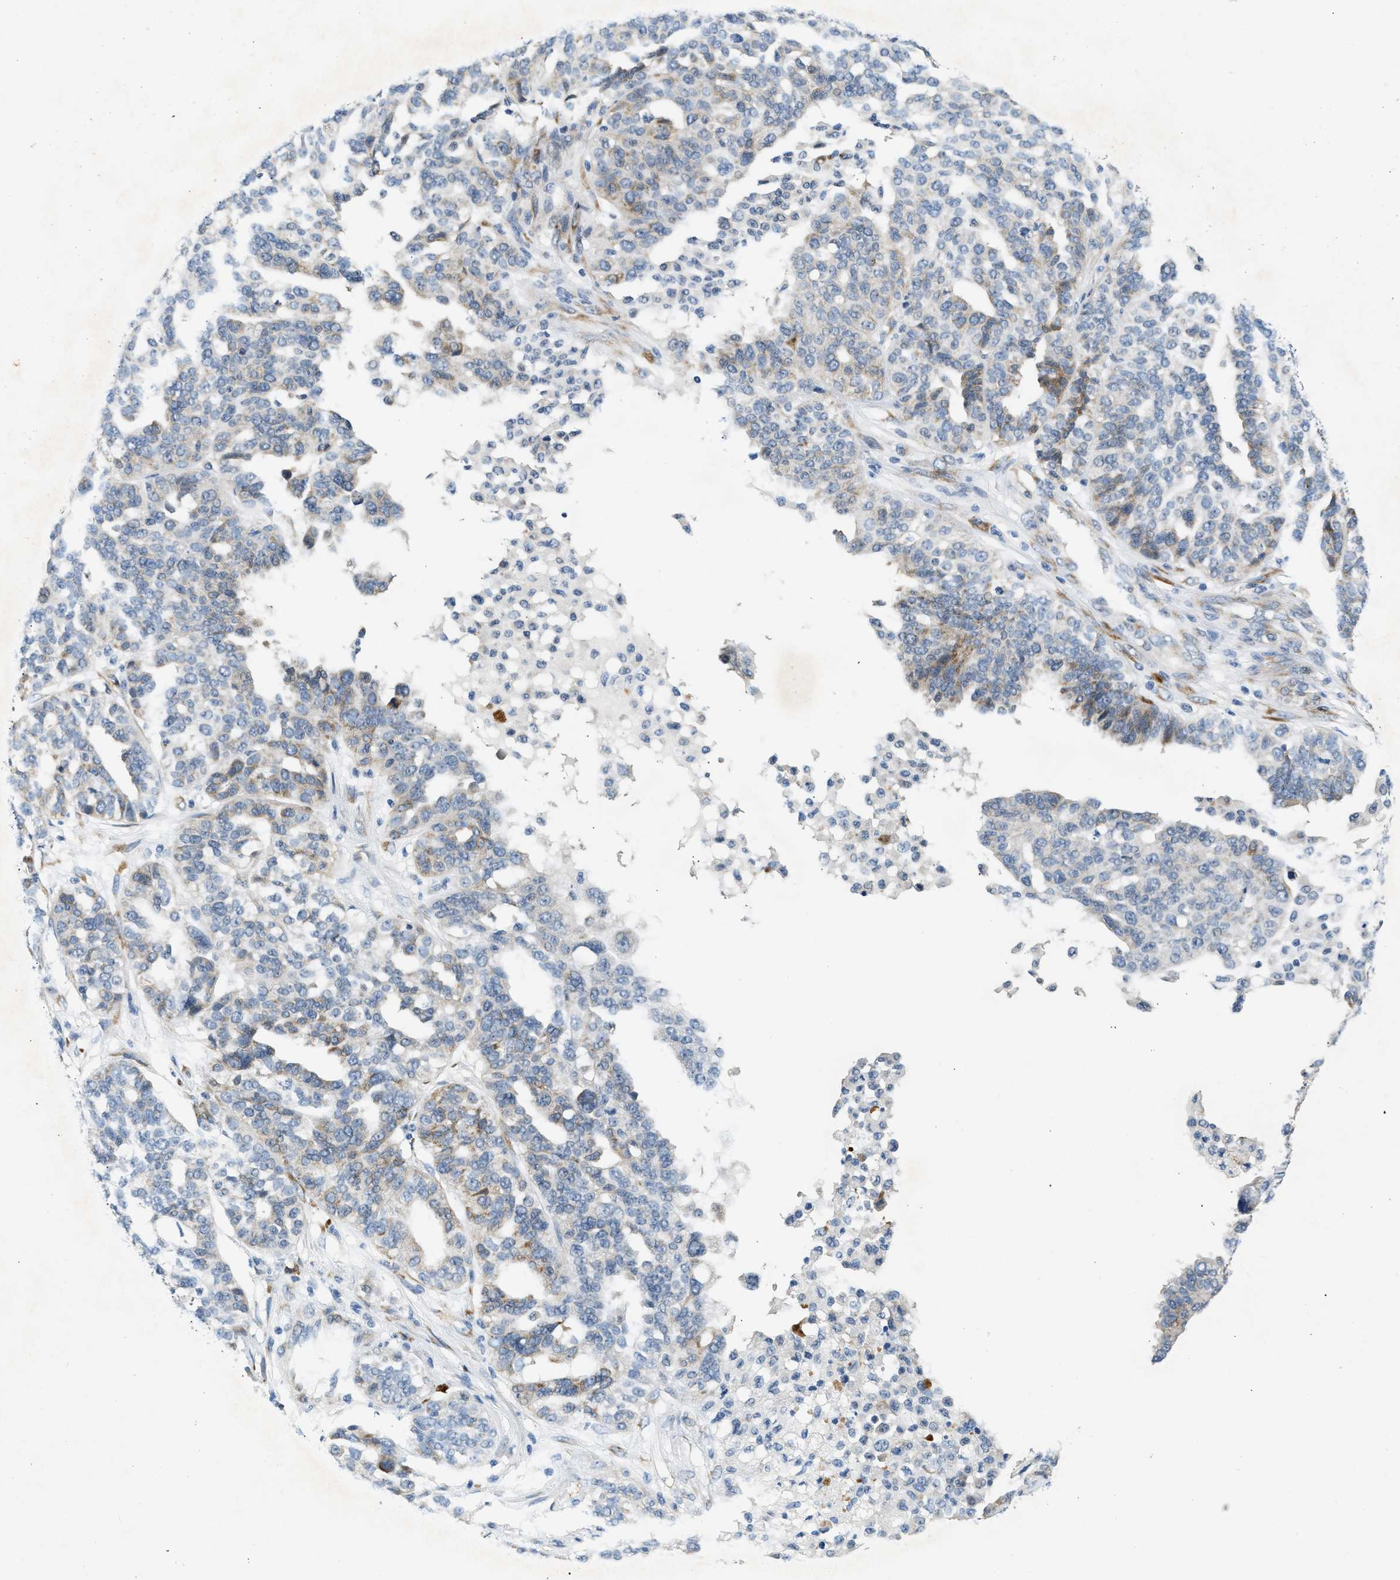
{"staining": {"intensity": "moderate", "quantity": "<25%", "location": "cytoplasmic/membranous"}, "tissue": "ovarian cancer", "cell_type": "Tumor cells", "image_type": "cancer", "snomed": [{"axis": "morphology", "description": "Cystadenocarcinoma, serous, NOS"}, {"axis": "topography", "description": "Ovary"}], "caption": "Ovarian cancer stained for a protein exhibits moderate cytoplasmic/membranous positivity in tumor cells.", "gene": "KCNC2", "patient": {"sex": "female", "age": 59}}